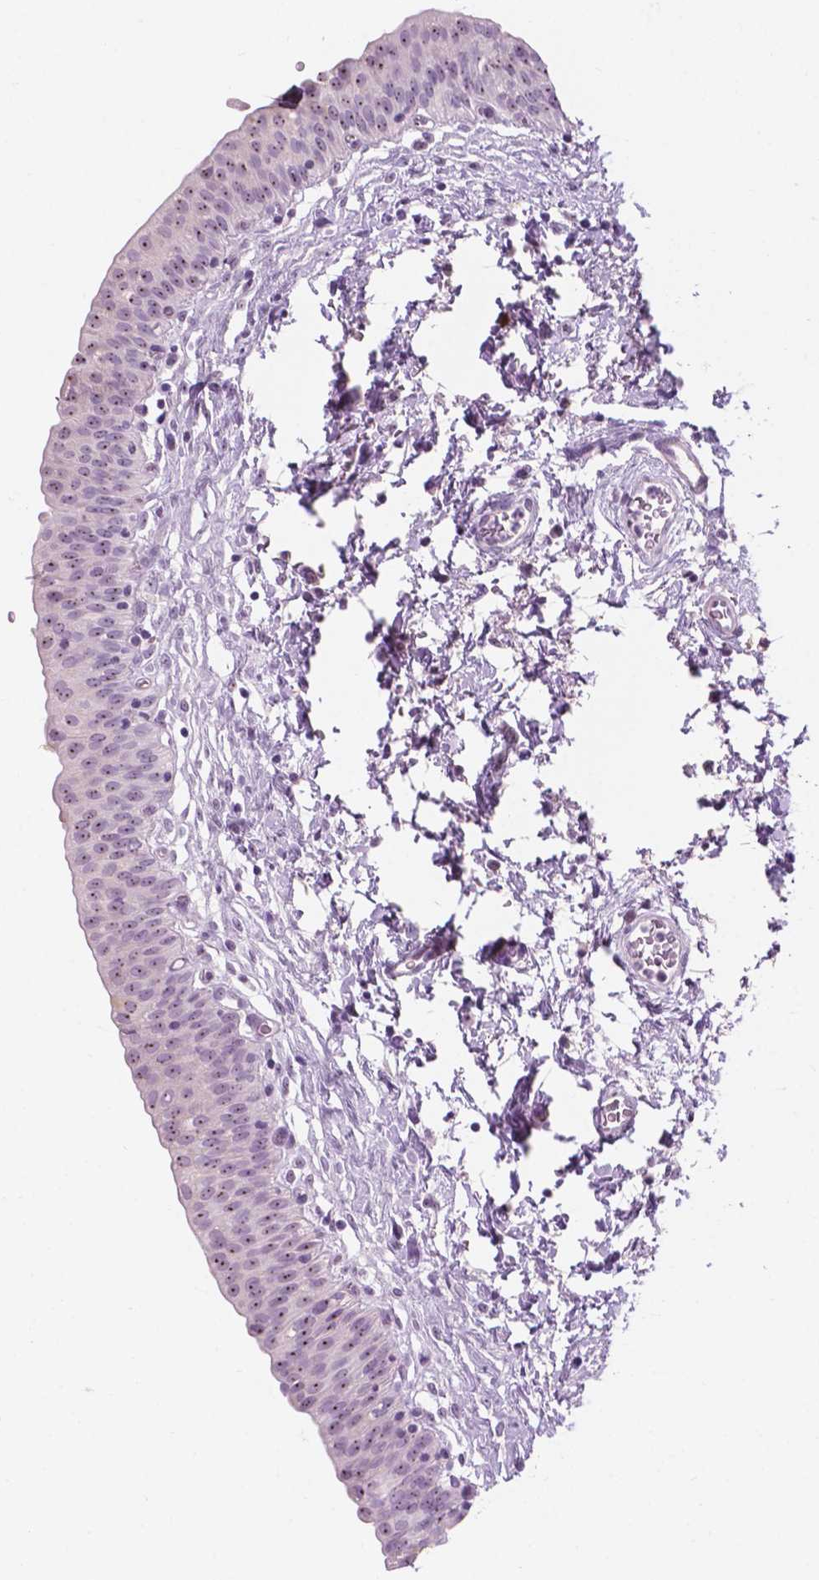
{"staining": {"intensity": "weak", "quantity": ">75%", "location": "nuclear"}, "tissue": "urinary bladder", "cell_type": "Urothelial cells", "image_type": "normal", "snomed": [{"axis": "morphology", "description": "Normal tissue, NOS"}, {"axis": "topography", "description": "Urinary bladder"}], "caption": "Immunohistochemical staining of unremarkable urinary bladder reveals >75% levels of weak nuclear protein expression in about >75% of urothelial cells.", "gene": "ZNF853", "patient": {"sex": "male", "age": 56}}